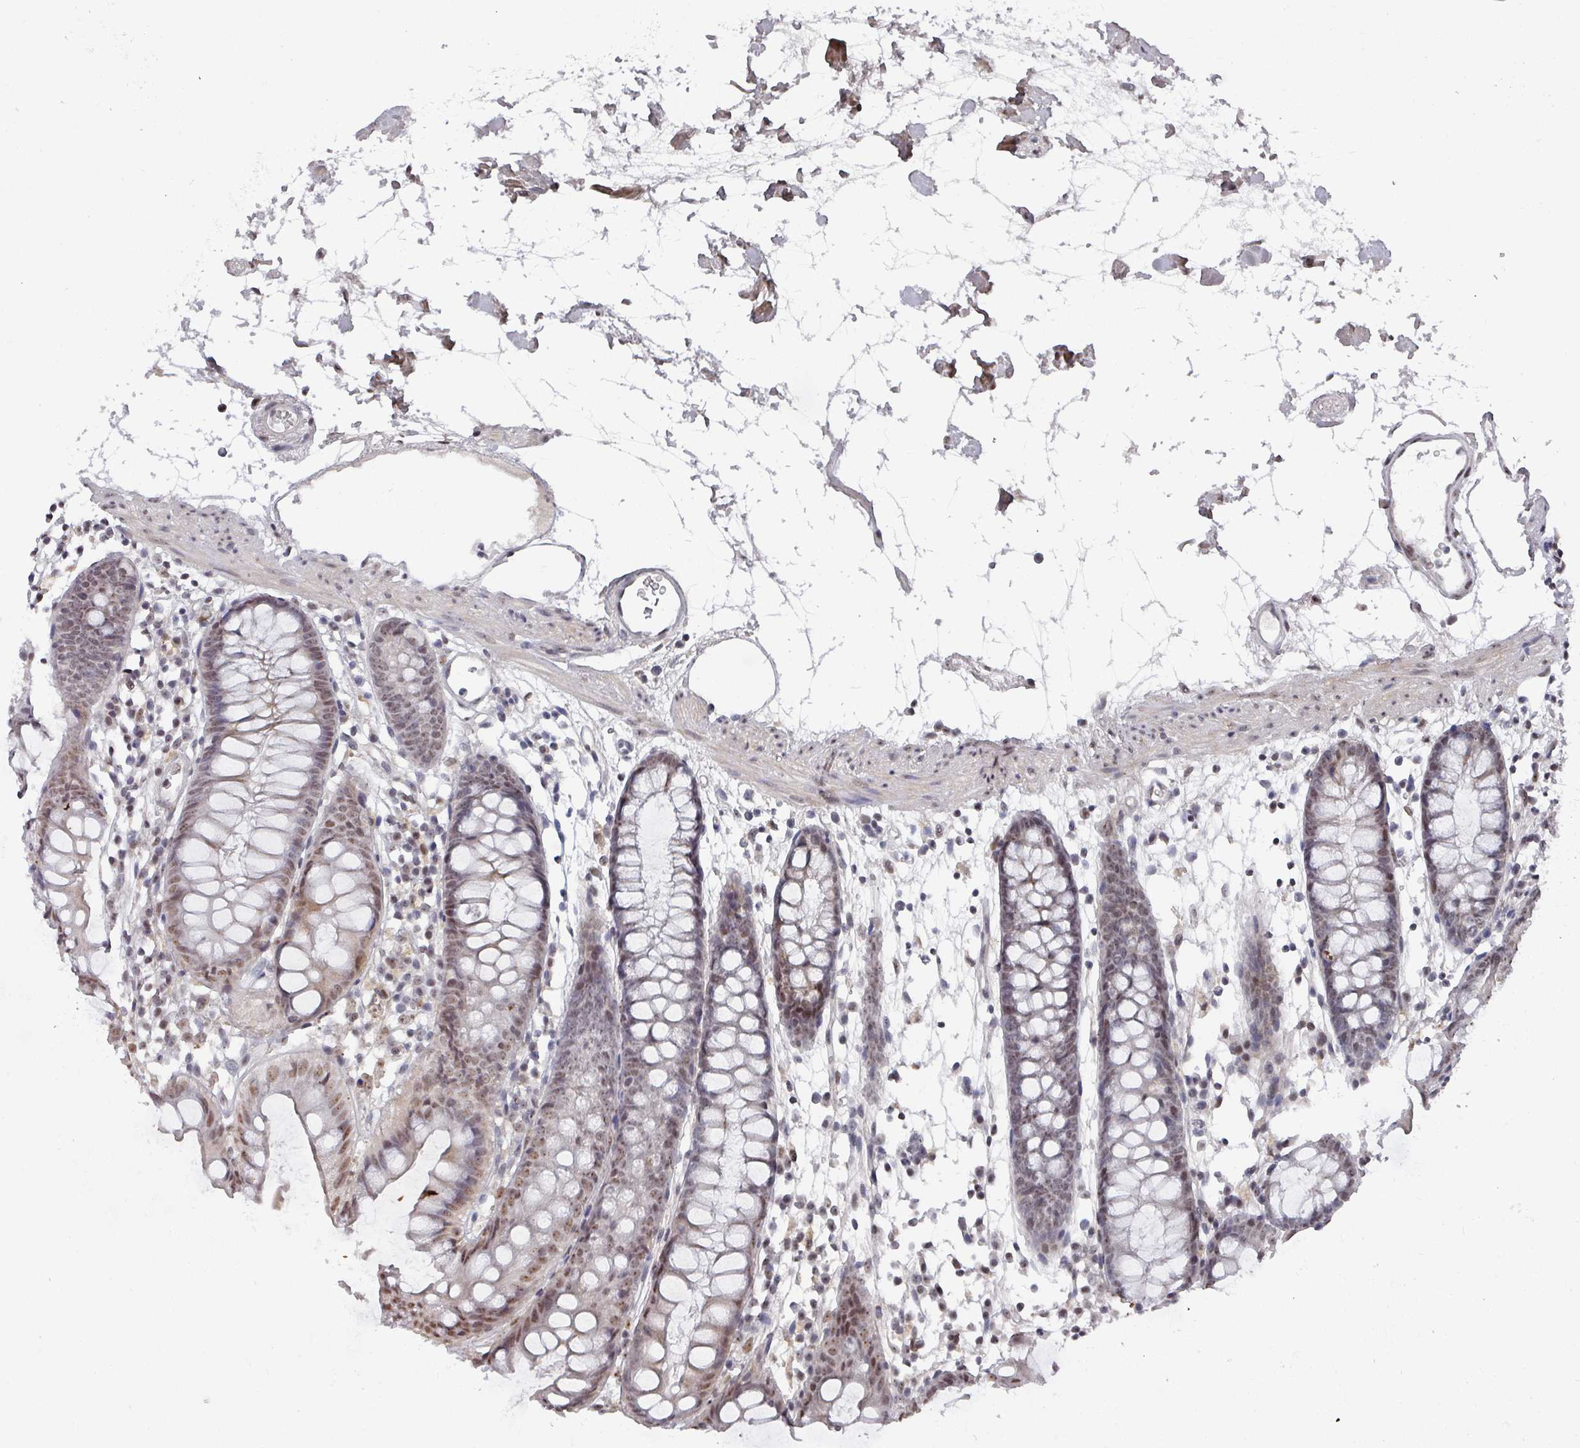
{"staining": {"intensity": "weak", "quantity": "25%-75%", "location": "nuclear"}, "tissue": "colon", "cell_type": "Endothelial cells", "image_type": "normal", "snomed": [{"axis": "morphology", "description": "Normal tissue, NOS"}, {"axis": "topography", "description": "Colon"}], "caption": "Approximately 25%-75% of endothelial cells in unremarkable colon reveal weak nuclear protein staining as visualized by brown immunohistochemical staining.", "gene": "ZNF654", "patient": {"sex": "female", "age": 82}}